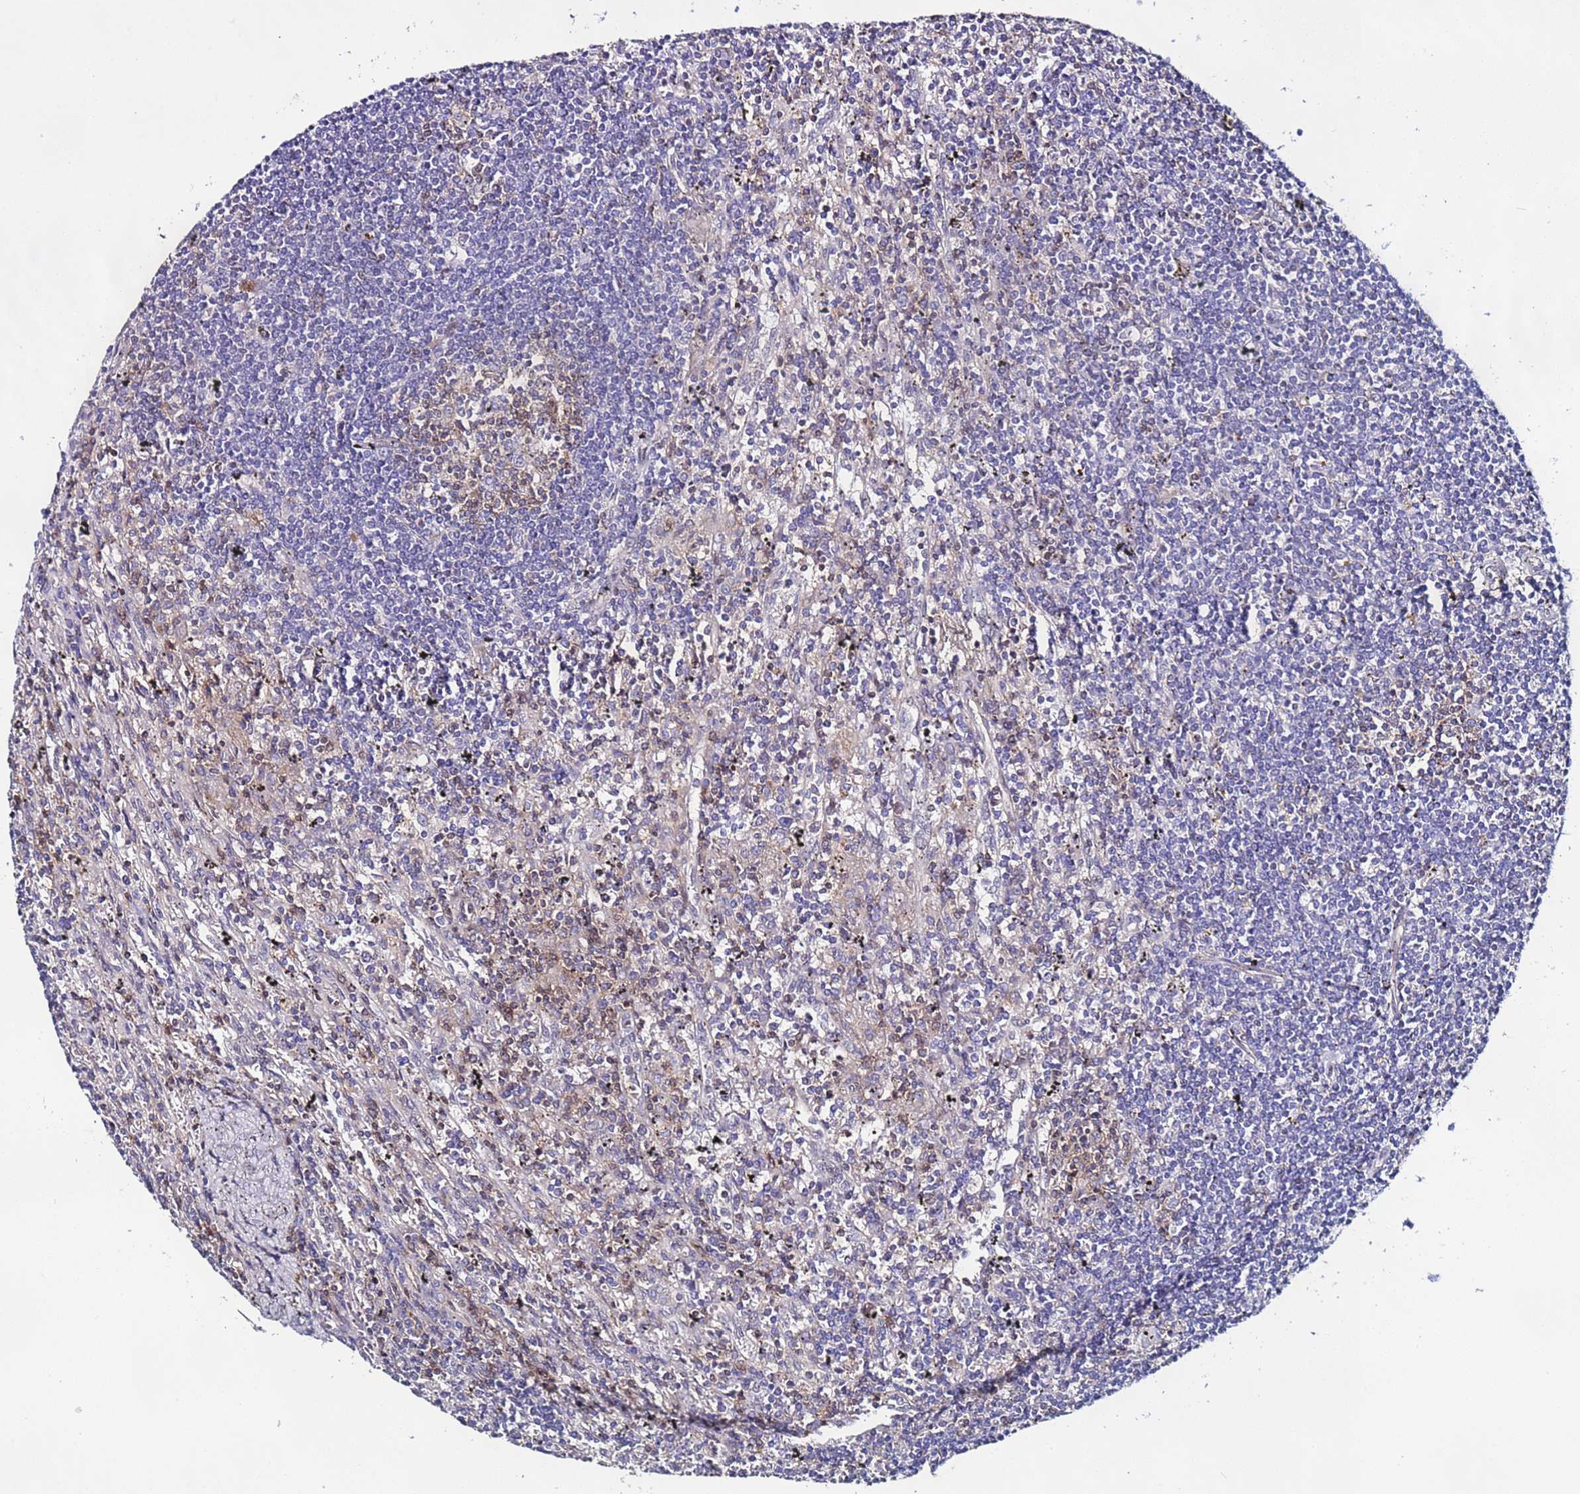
{"staining": {"intensity": "negative", "quantity": "none", "location": "none"}, "tissue": "lymphoma", "cell_type": "Tumor cells", "image_type": "cancer", "snomed": [{"axis": "morphology", "description": "Malignant lymphoma, non-Hodgkin's type, Low grade"}, {"axis": "topography", "description": "Spleen"}], "caption": "An image of low-grade malignant lymphoma, non-Hodgkin's type stained for a protein shows no brown staining in tumor cells.", "gene": "TENM3", "patient": {"sex": "male", "age": 76}}